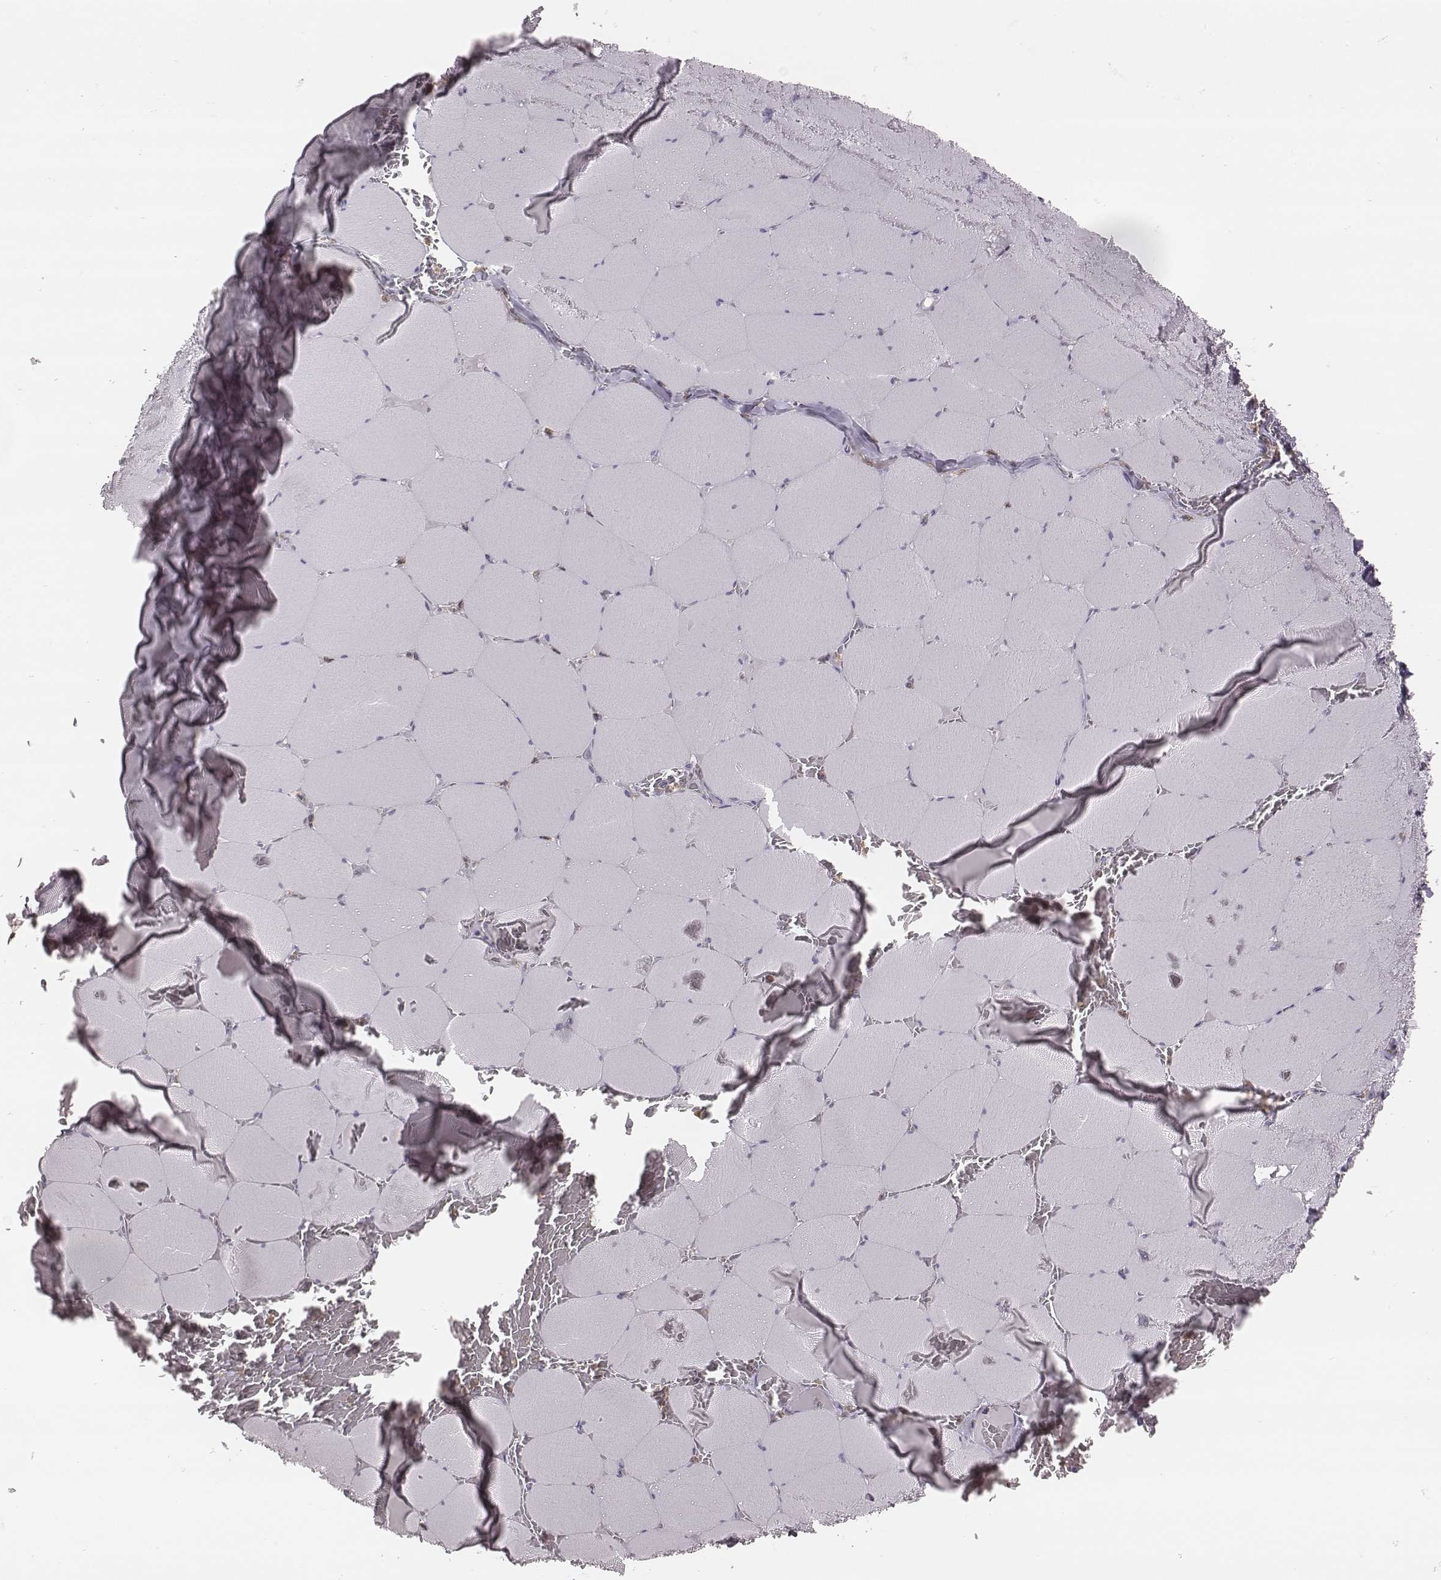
{"staining": {"intensity": "negative", "quantity": "none", "location": "none"}, "tissue": "skeletal muscle", "cell_type": "Myocytes", "image_type": "normal", "snomed": [{"axis": "morphology", "description": "Normal tissue, NOS"}, {"axis": "morphology", "description": "Malignant melanoma, Metastatic site"}, {"axis": "topography", "description": "Skeletal muscle"}], "caption": "Human skeletal muscle stained for a protein using IHC exhibits no positivity in myocytes.", "gene": "KCNJ12", "patient": {"sex": "male", "age": 50}}